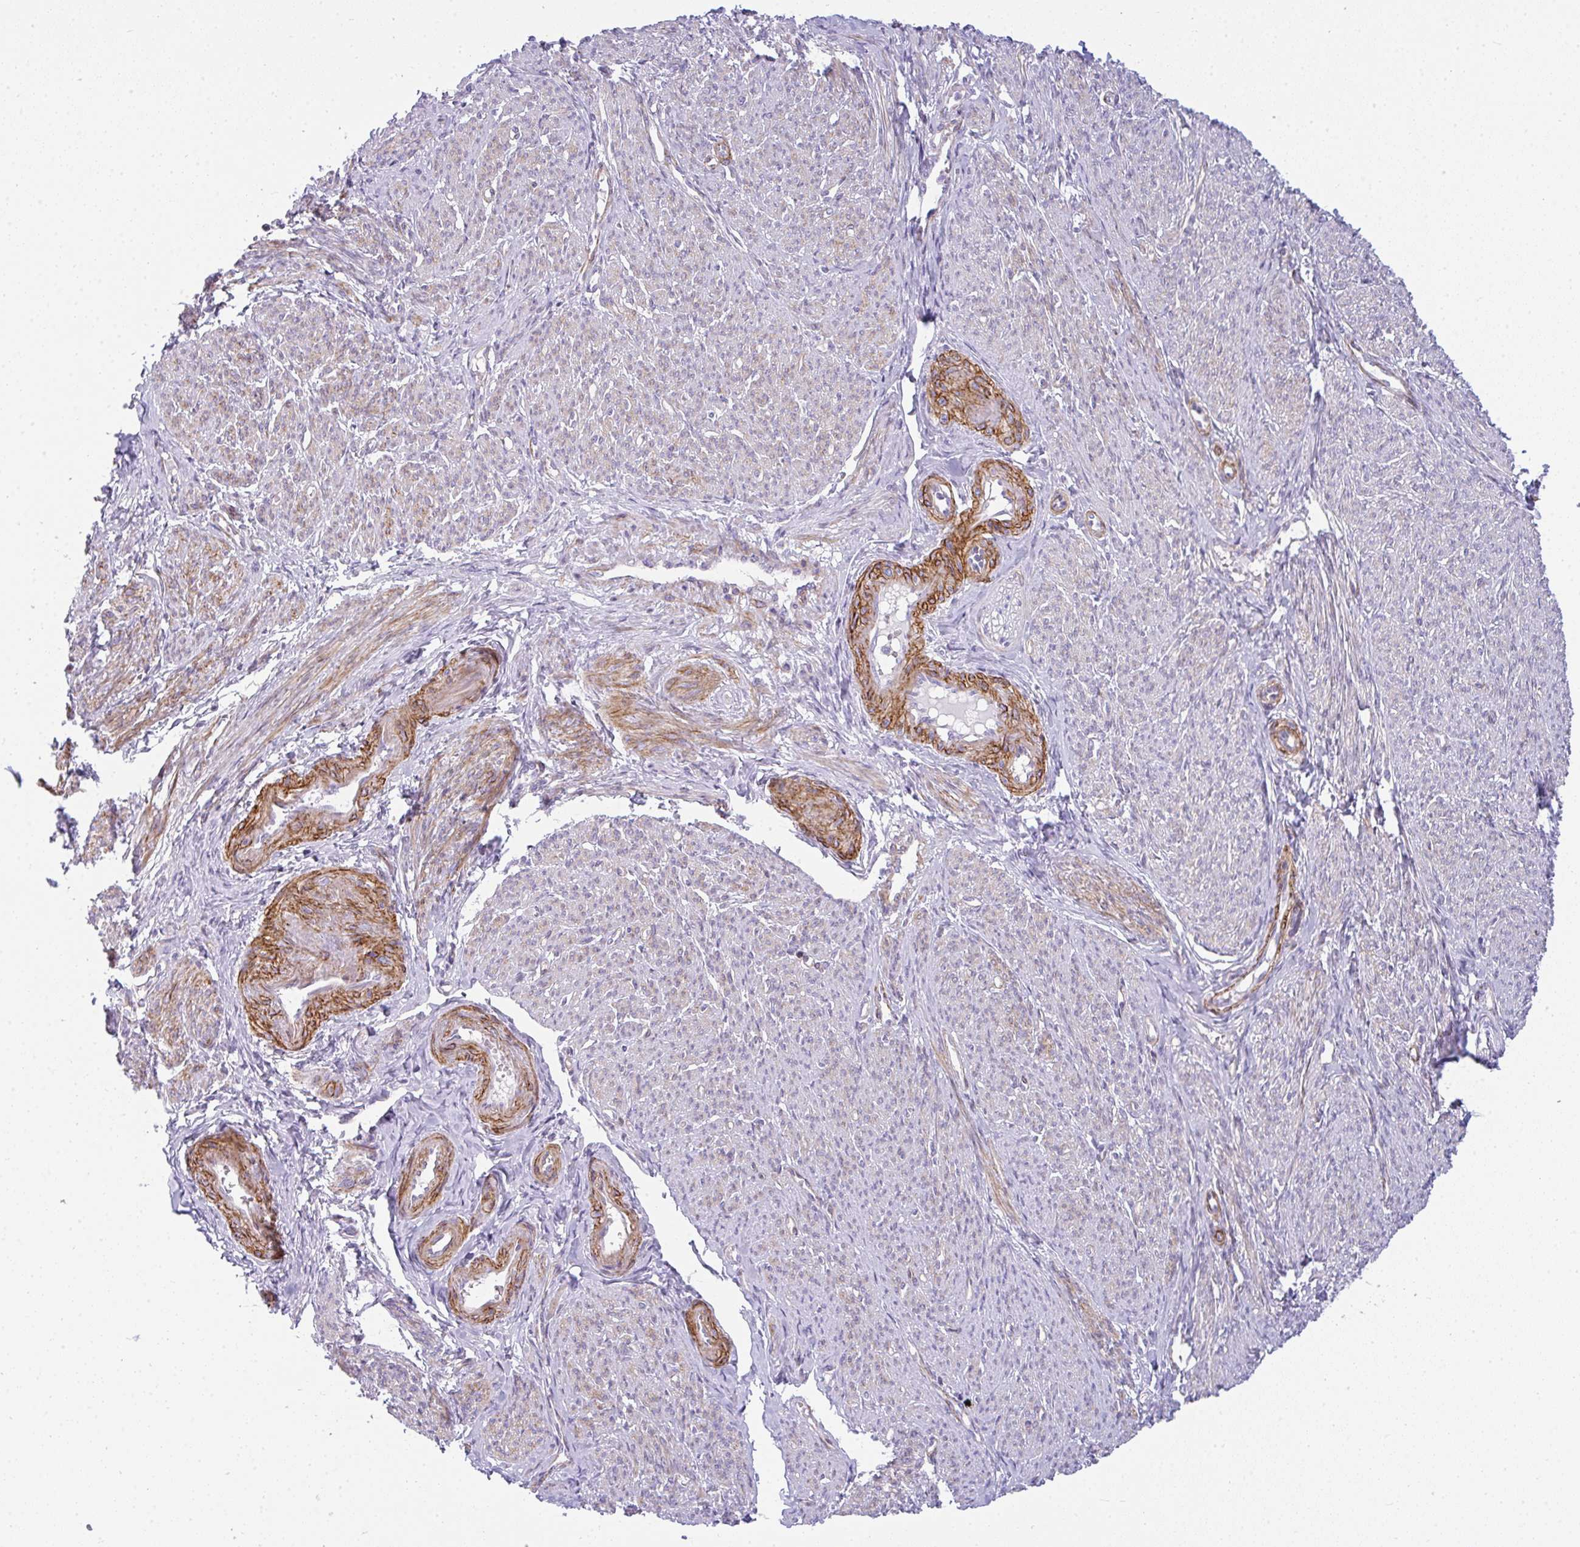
{"staining": {"intensity": "strong", "quantity": "25%-75%", "location": "cytoplasmic/membranous"}, "tissue": "smooth muscle", "cell_type": "Smooth muscle cells", "image_type": "normal", "snomed": [{"axis": "morphology", "description": "Normal tissue, NOS"}, {"axis": "topography", "description": "Smooth muscle"}], "caption": "Immunohistochemical staining of normal human smooth muscle exhibits 25%-75% levels of strong cytoplasmic/membranous protein staining in approximately 25%-75% of smooth muscle cells.", "gene": "CDRT15", "patient": {"sex": "female", "age": 65}}